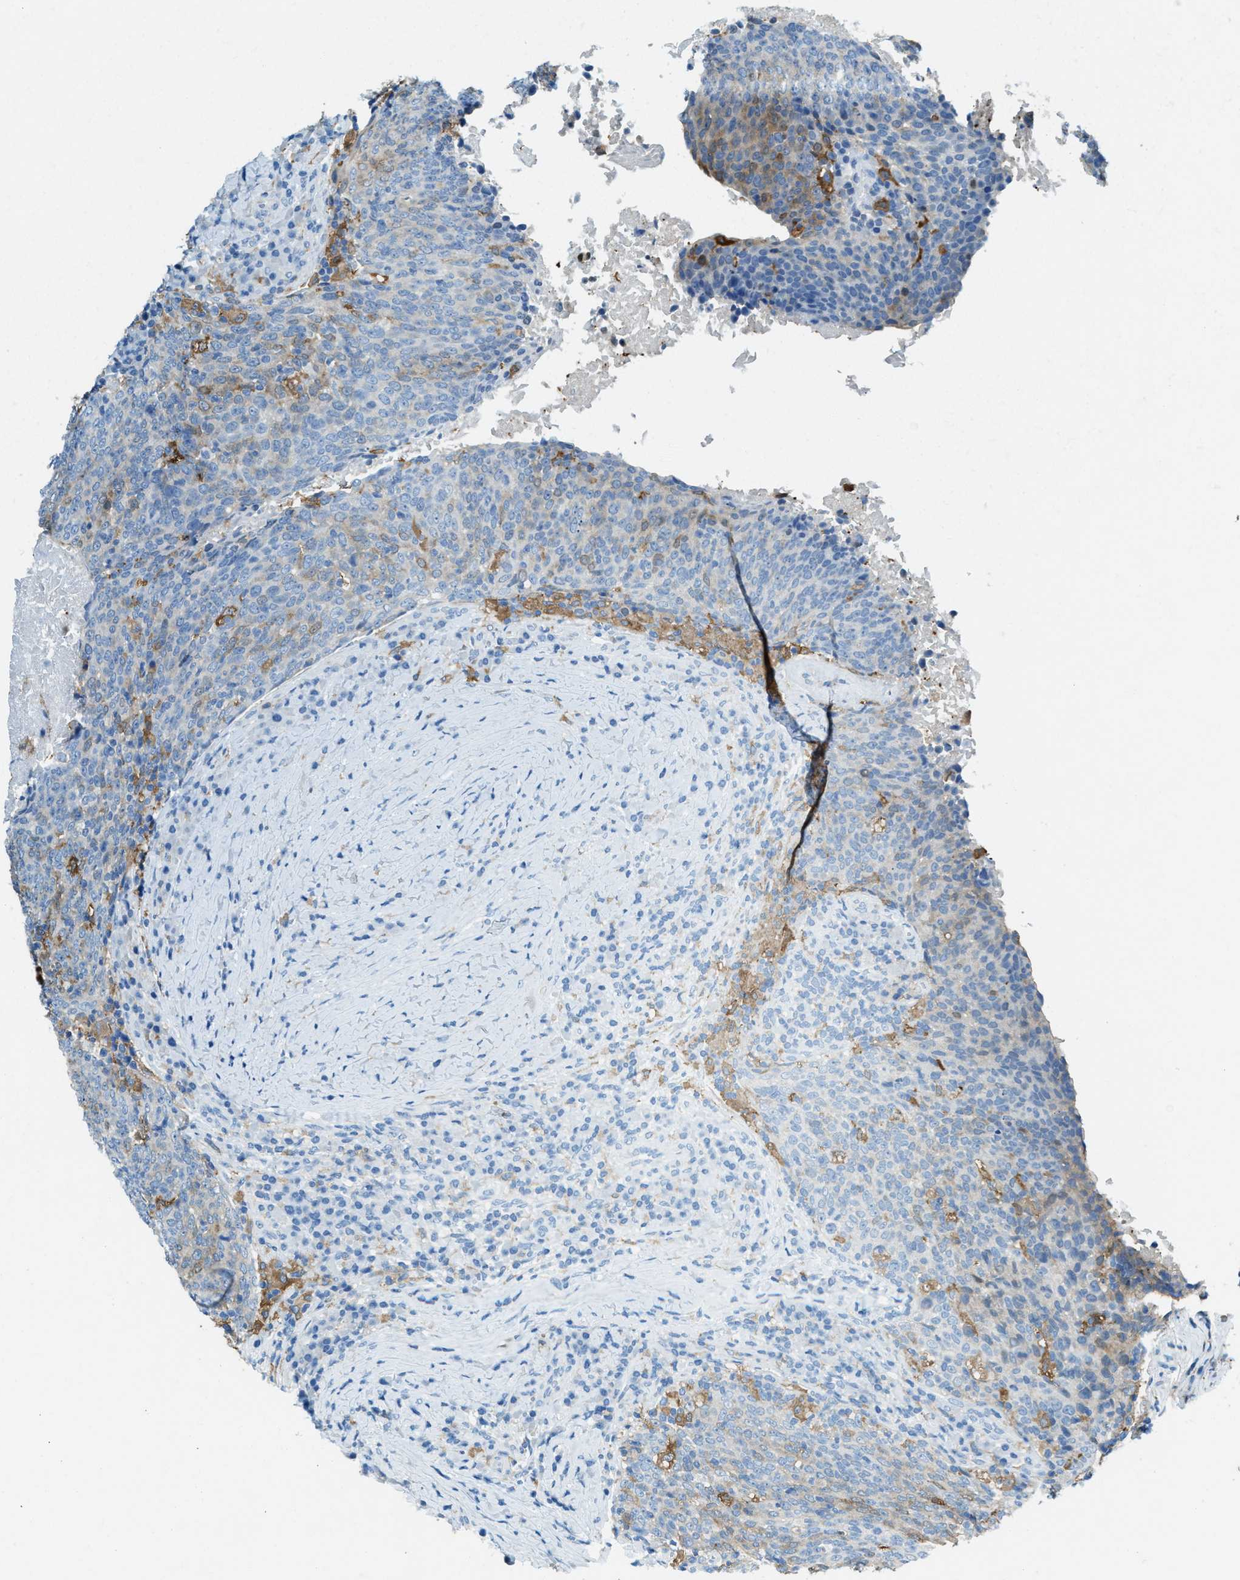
{"staining": {"intensity": "moderate", "quantity": "<25%", "location": "cytoplasmic/membranous"}, "tissue": "head and neck cancer", "cell_type": "Tumor cells", "image_type": "cancer", "snomed": [{"axis": "morphology", "description": "Squamous cell carcinoma, NOS"}, {"axis": "morphology", "description": "Squamous cell carcinoma, metastatic, NOS"}, {"axis": "topography", "description": "Lymph node"}, {"axis": "topography", "description": "Head-Neck"}], "caption": "Approximately <25% of tumor cells in head and neck cancer (squamous cell carcinoma) exhibit moderate cytoplasmic/membranous protein positivity as visualized by brown immunohistochemical staining.", "gene": "MATCAP2", "patient": {"sex": "male", "age": 62}}